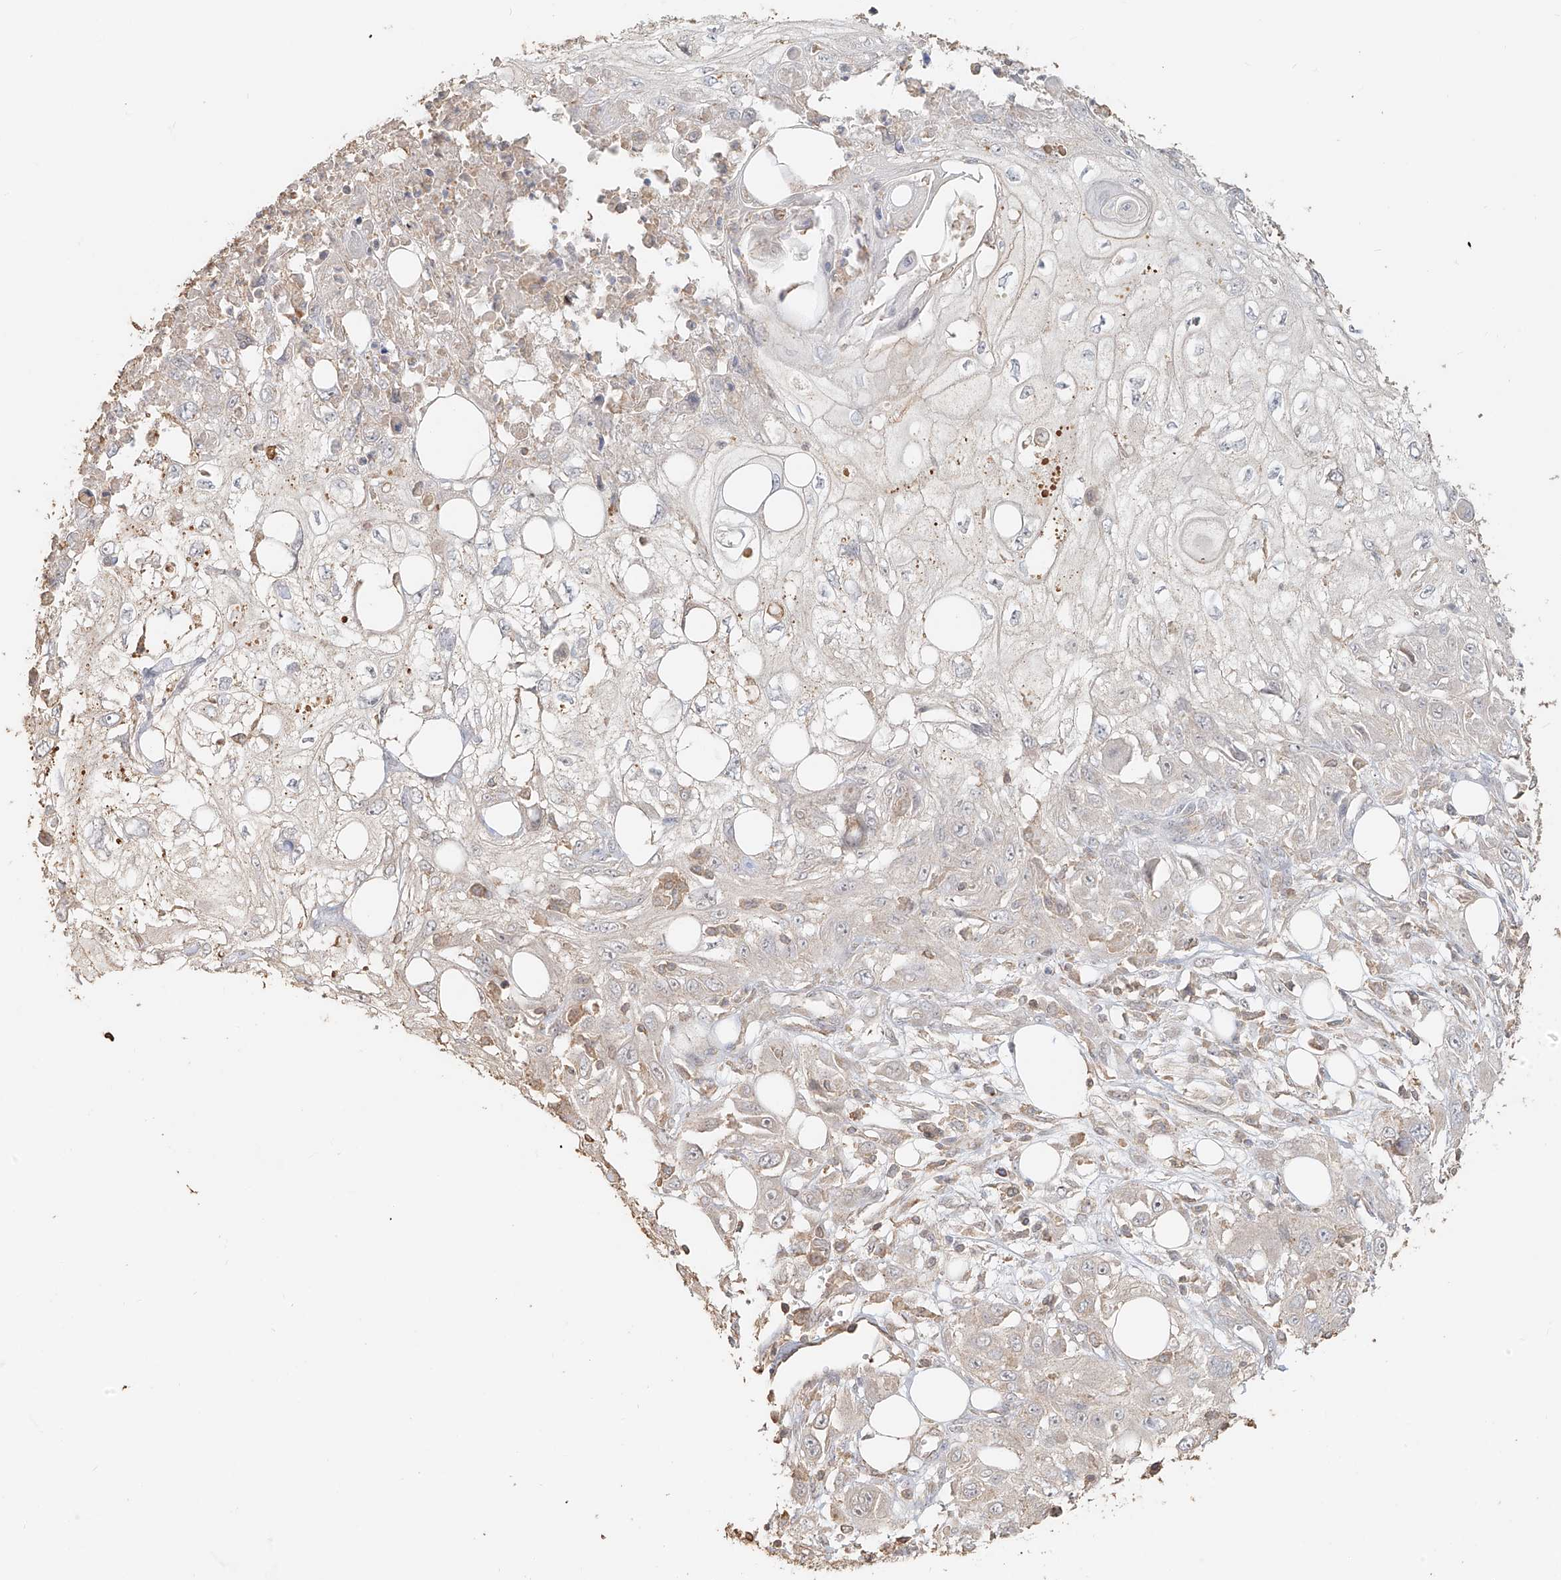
{"staining": {"intensity": "negative", "quantity": "none", "location": "none"}, "tissue": "skin cancer", "cell_type": "Tumor cells", "image_type": "cancer", "snomed": [{"axis": "morphology", "description": "Squamous cell carcinoma, NOS"}, {"axis": "topography", "description": "Skin"}], "caption": "Protein analysis of skin cancer (squamous cell carcinoma) displays no significant positivity in tumor cells.", "gene": "NPHS1", "patient": {"sex": "male", "age": 75}}